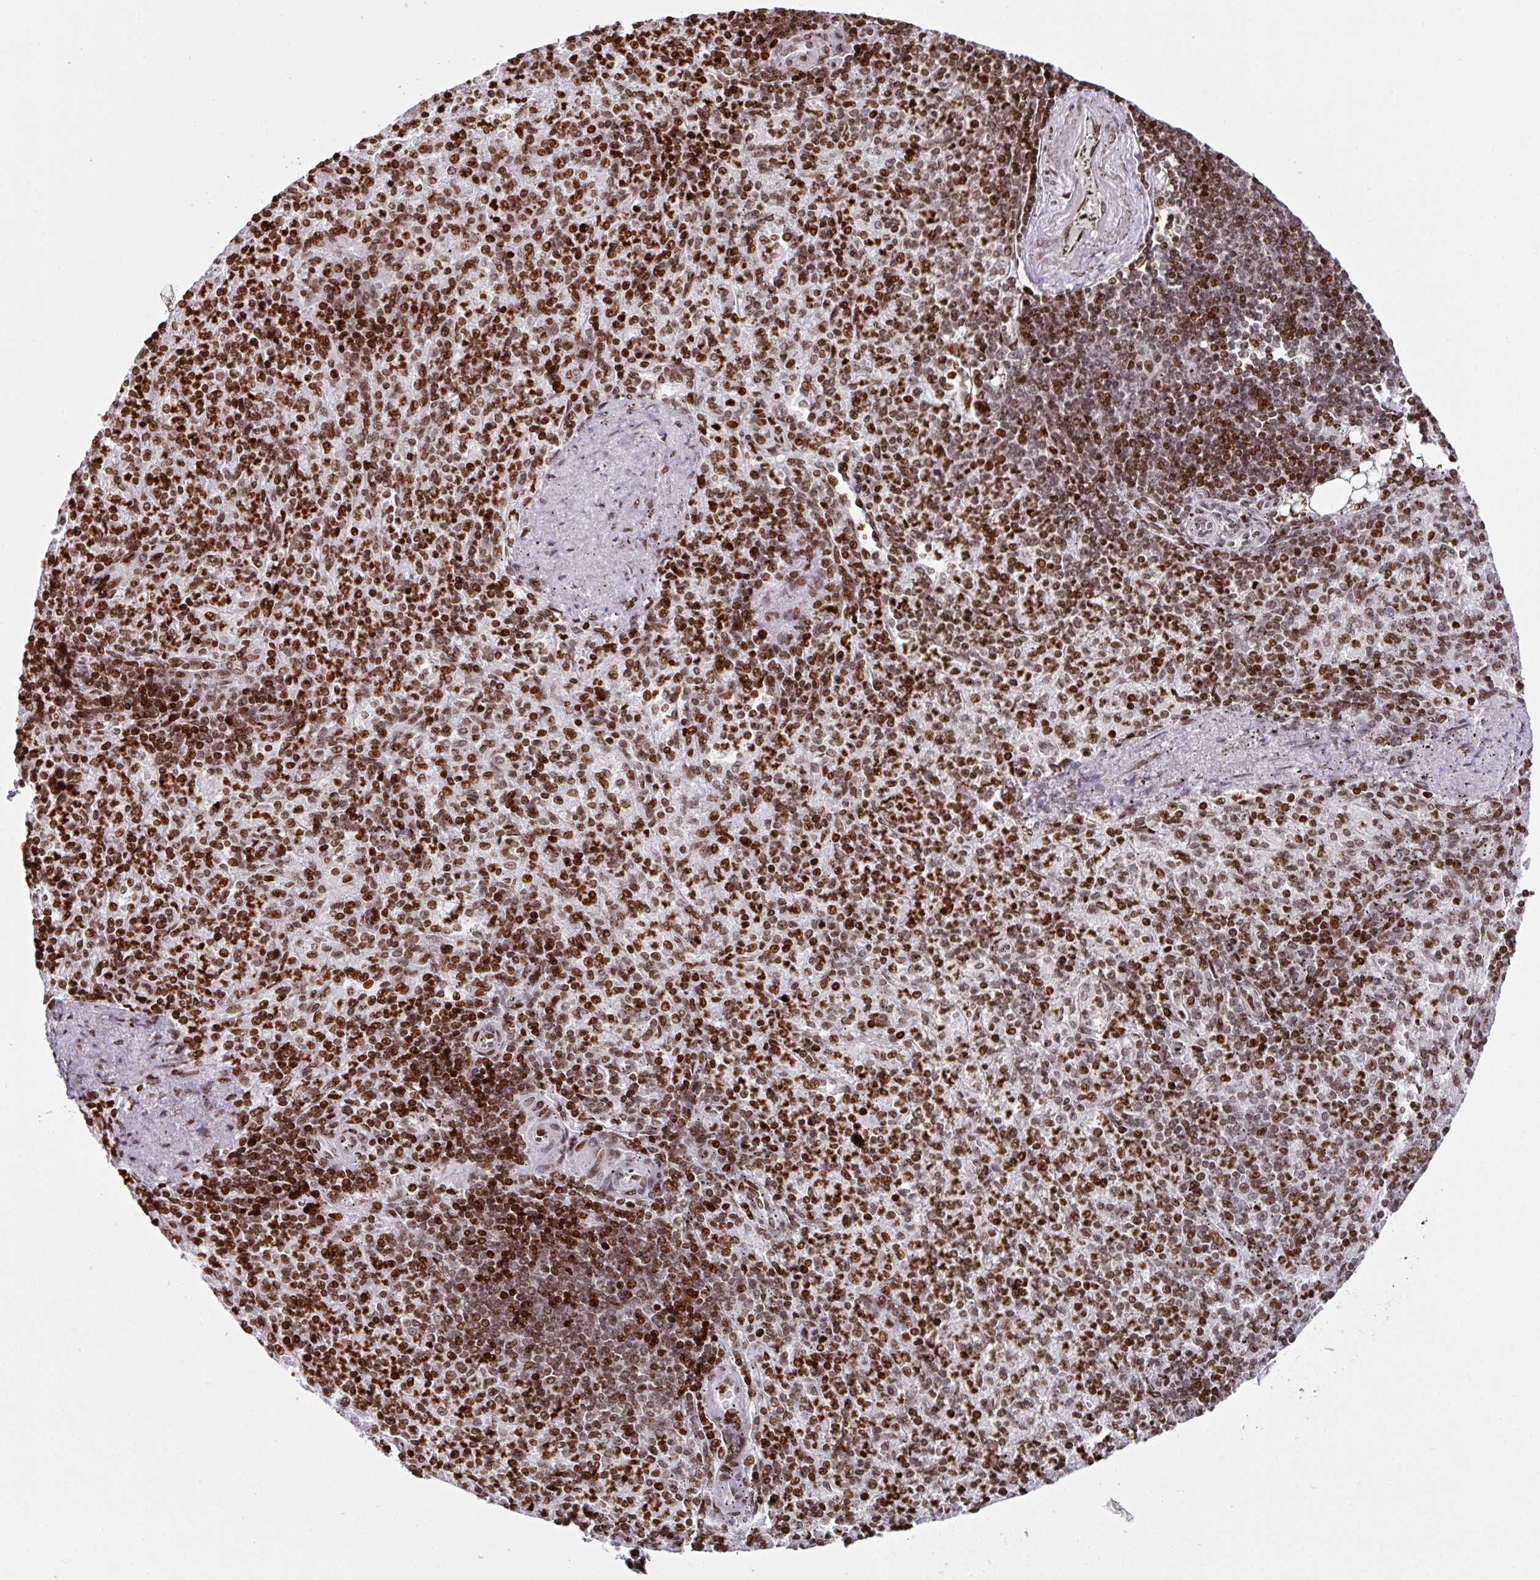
{"staining": {"intensity": "strong", "quantity": ">75%", "location": "nuclear"}, "tissue": "spleen", "cell_type": "Cells in red pulp", "image_type": "normal", "snomed": [{"axis": "morphology", "description": "Normal tissue, NOS"}, {"axis": "topography", "description": "Spleen"}], "caption": "A high-resolution image shows immunohistochemistry (IHC) staining of unremarkable spleen, which shows strong nuclear positivity in about >75% of cells in red pulp. (DAB IHC, brown staining for protein, blue staining for nuclei).", "gene": "RASL11A", "patient": {"sex": "female", "age": 74}}